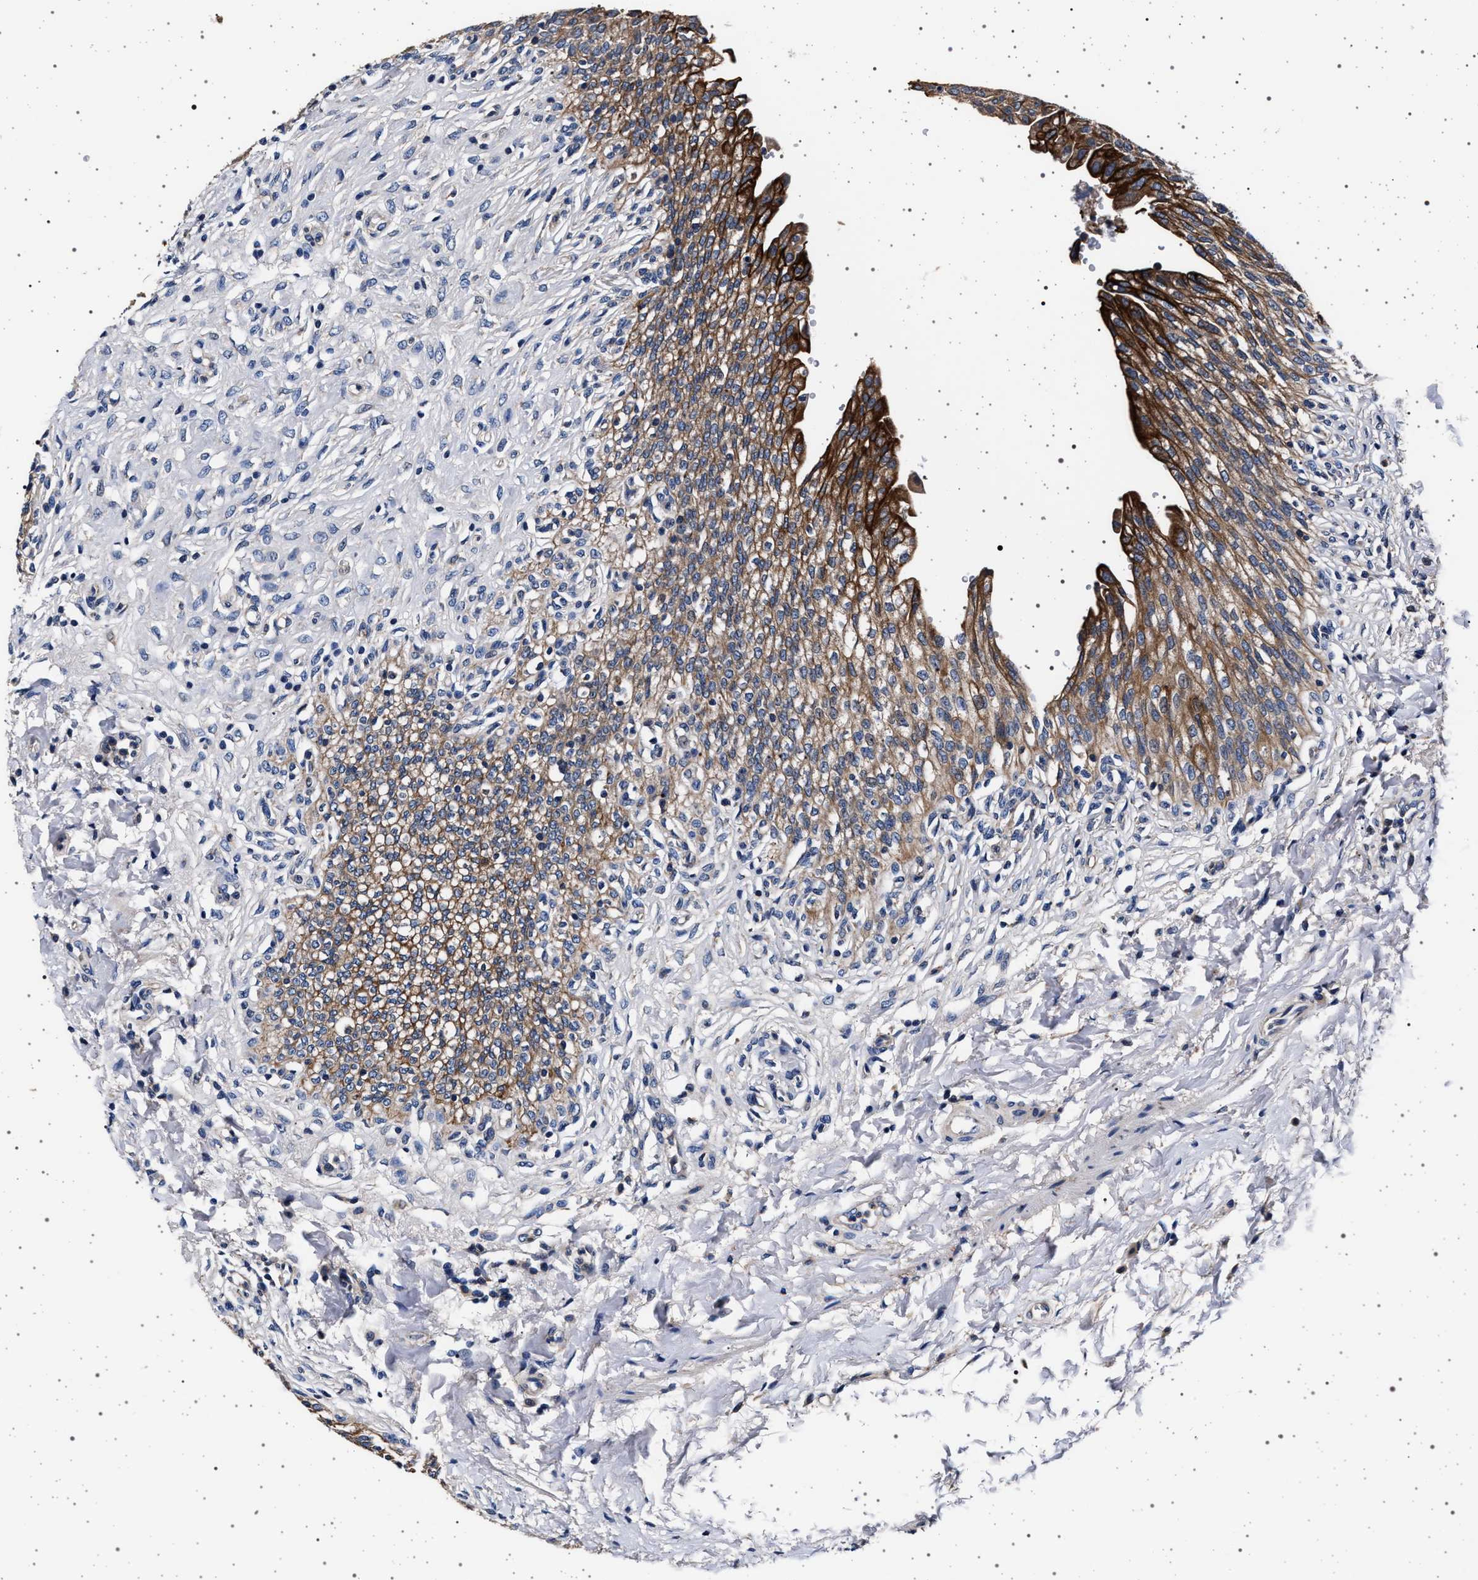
{"staining": {"intensity": "moderate", "quantity": ">75%", "location": "cytoplasmic/membranous"}, "tissue": "urinary bladder", "cell_type": "Urothelial cells", "image_type": "normal", "snomed": [{"axis": "morphology", "description": "Urothelial carcinoma, High grade"}, {"axis": "topography", "description": "Urinary bladder"}], "caption": "Immunohistochemistry of normal urinary bladder shows medium levels of moderate cytoplasmic/membranous expression in about >75% of urothelial cells.", "gene": "MAP3K2", "patient": {"sex": "male", "age": 46}}